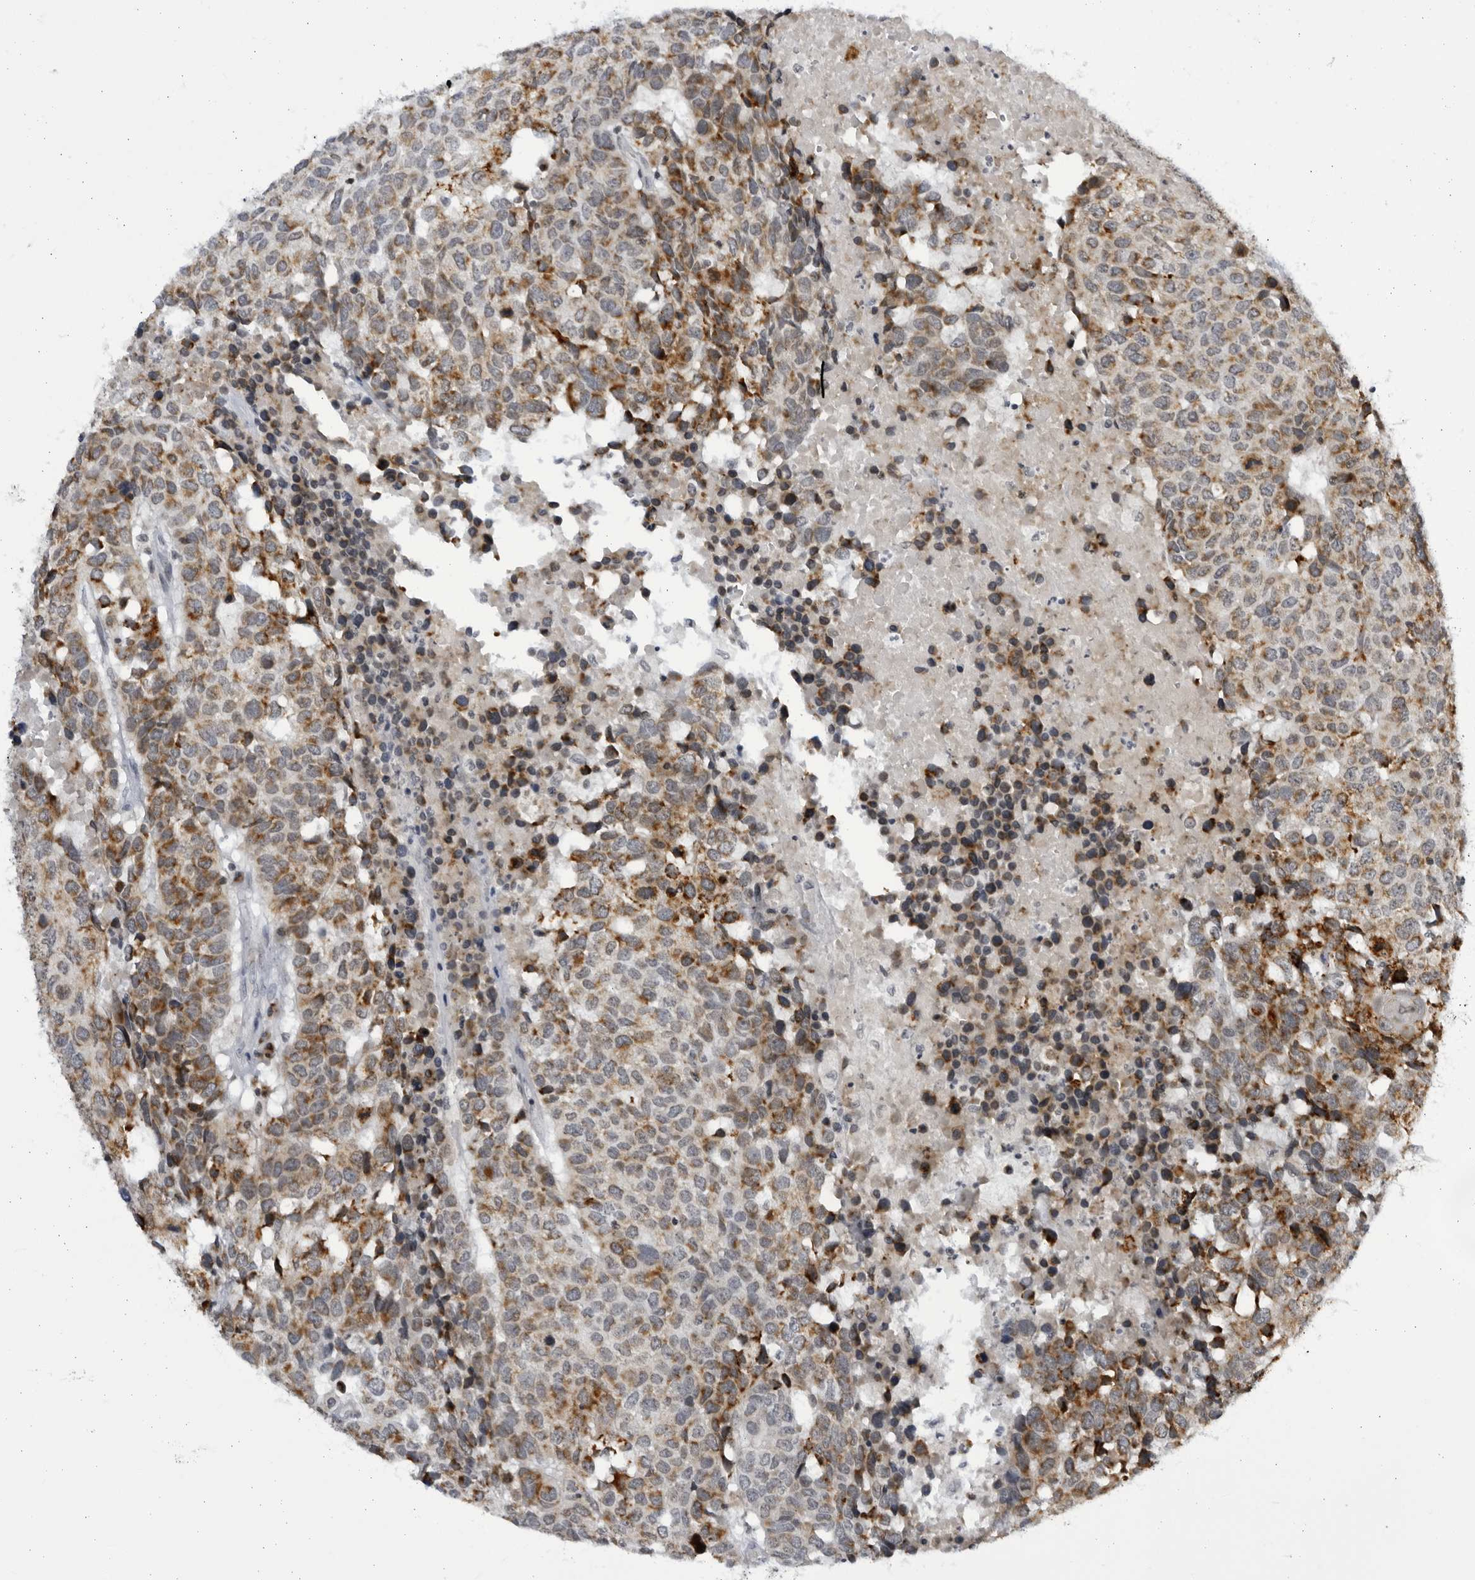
{"staining": {"intensity": "moderate", "quantity": ">75%", "location": "cytoplasmic/membranous"}, "tissue": "head and neck cancer", "cell_type": "Tumor cells", "image_type": "cancer", "snomed": [{"axis": "morphology", "description": "Squamous cell carcinoma, NOS"}, {"axis": "topography", "description": "Head-Neck"}], "caption": "A brown stain highlights moderate cytoplasmic/membranous staining of a protein in human squamous cell carcinoma (head and neck) tumor cells.", "gene": "SLC25A22", "patient": {"sex": "male", "age": 66}}